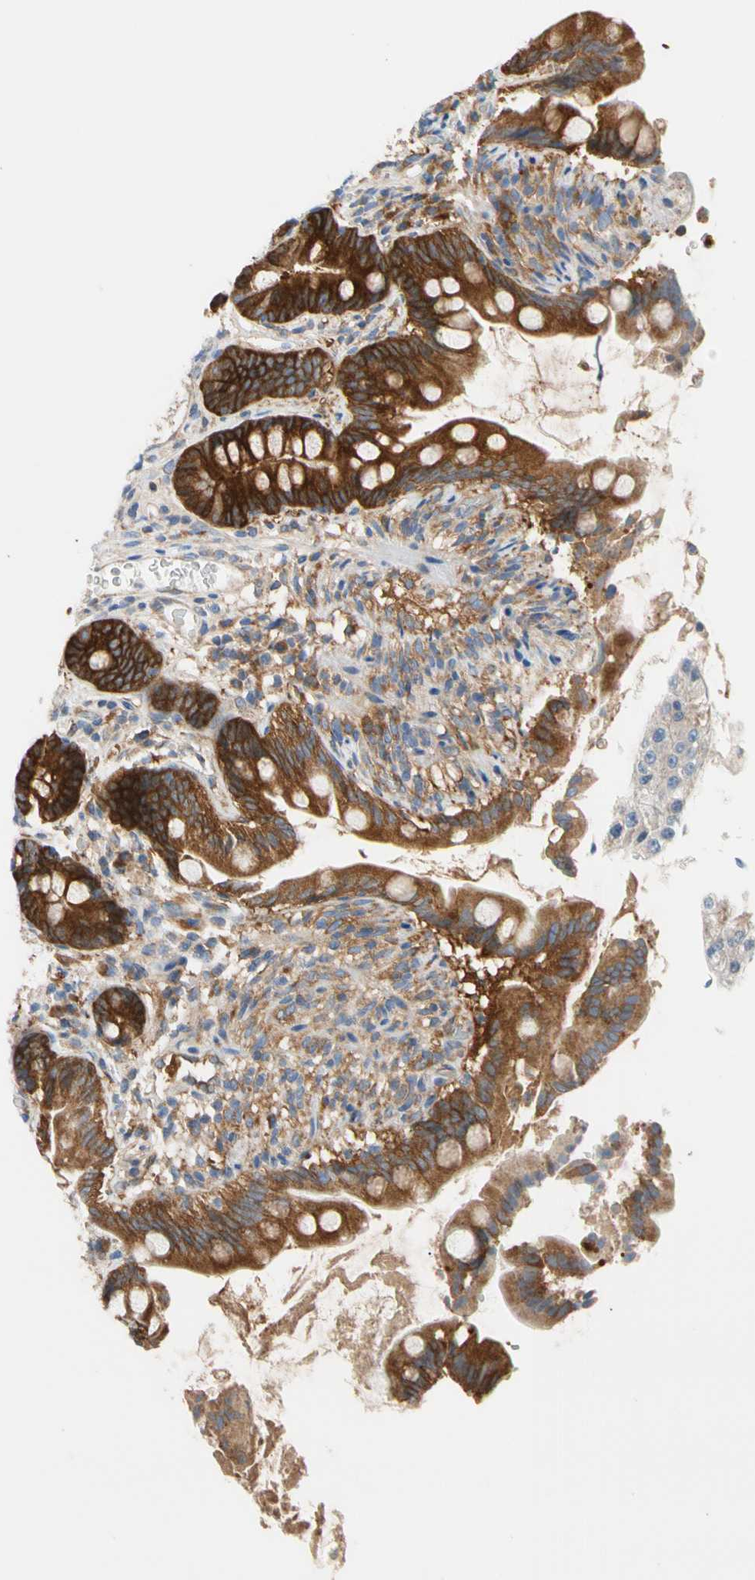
{"staining": {"intensity": "strong", "quantity": ">75%", "location": "cytoplasmic/membranous"}, "tissue": "small intestine", "cell_type": "Glandular cells", "image_type": "normal", "snomed": [{"axis": "morphology", "description": "Normal tissue, NOS"}, {"axis": "topography", "description": "Small intestine"}], "caption": "This image reveals normal small intestine stained with immunohistochemistry to label a protein in brown. The cytoplasmic/membranous of glandular cells show strong positivity for the protein. Nuclei are counter-stained blue.", "gene": "GPHN", "patient": {"sex": "female", "age": 56}}